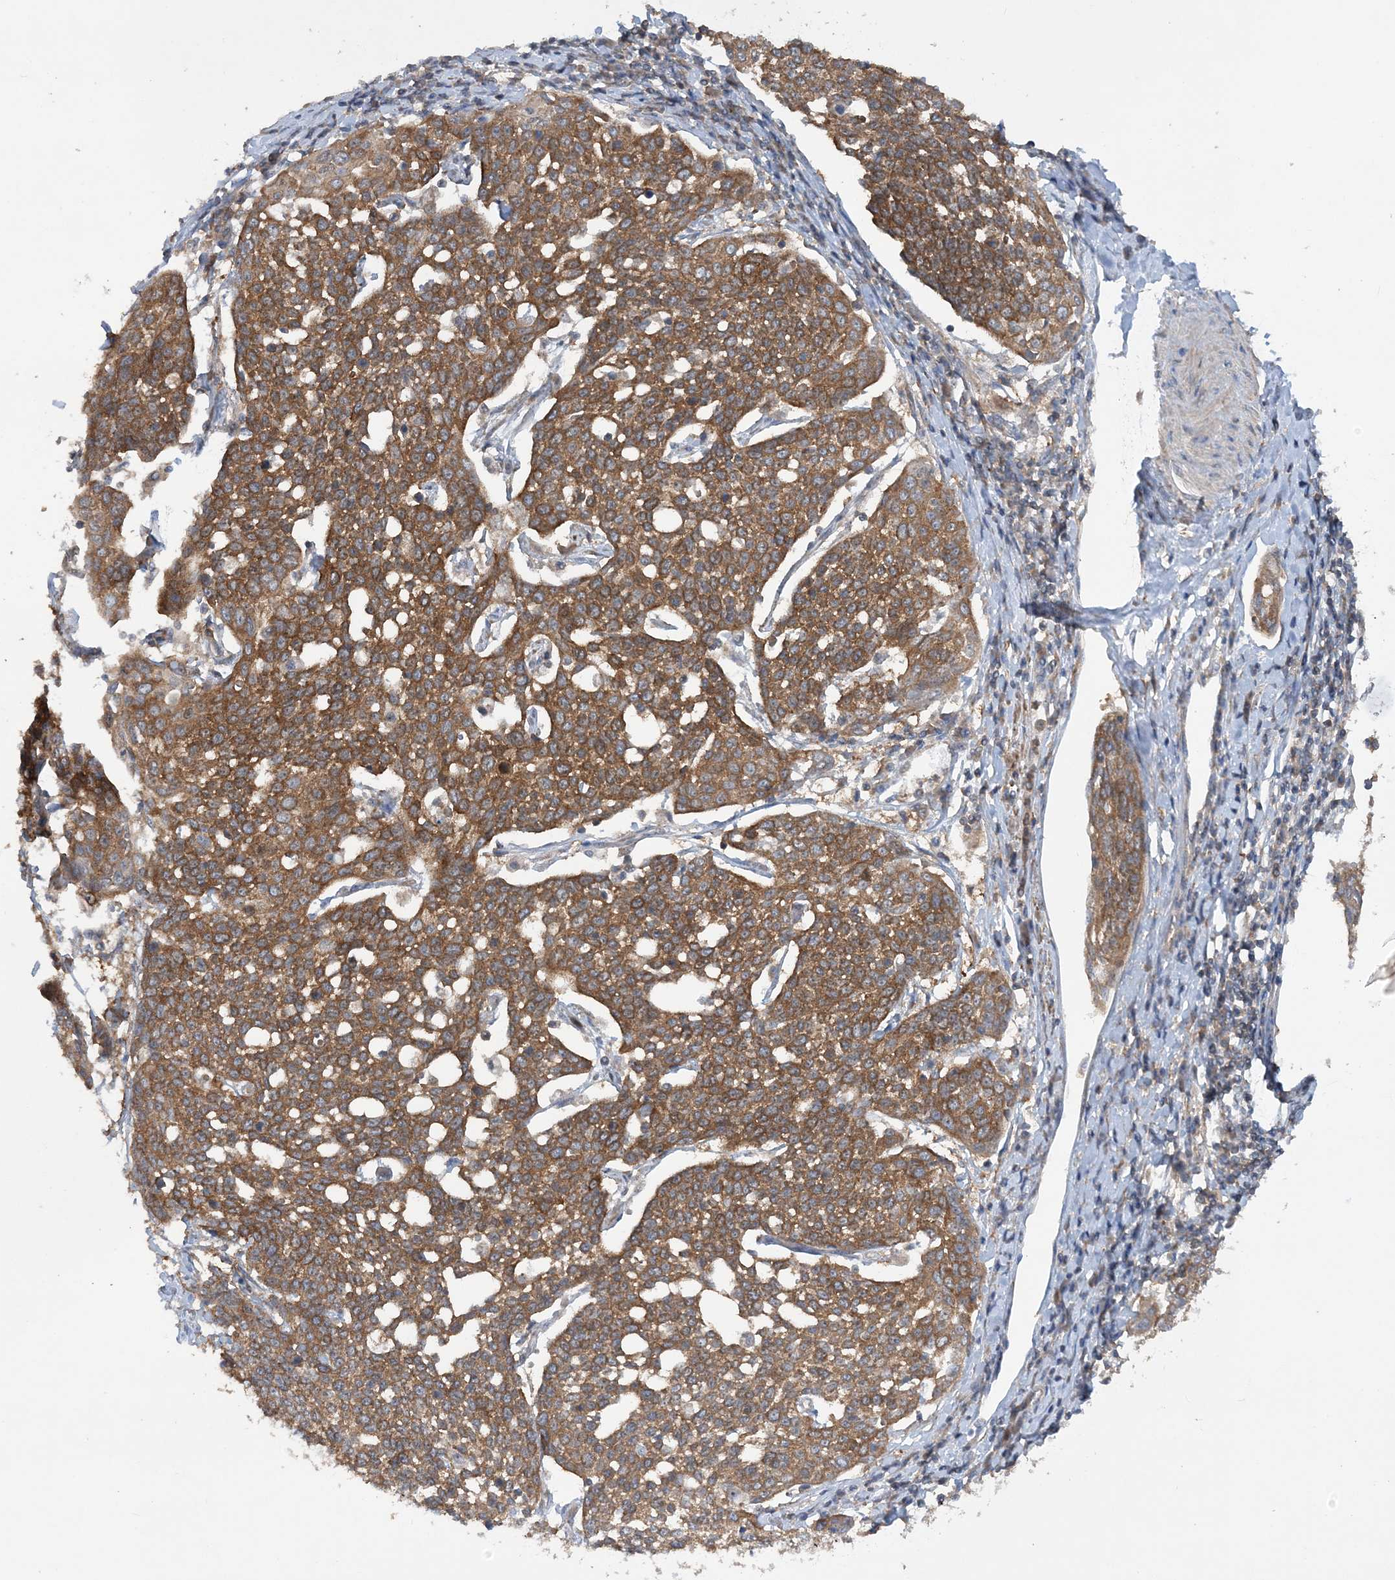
{"staining": {"intensity": "moderate", "quantity": ">75%", "location": "cytoplasmic/membranous"}, "tissue": "cervical cancer", "cell_type": "Tumor cells", "image_type": "cancer", "snomed": [{"axis": "morphology", "description": "Squamous cell carcinoma, NOS"}, {"axis": "topography", "description": "Cervix"}], "caption": "Immunohistochemistry micrograph of neoplastic tissue: cervical squamous cell carcinoma stained using IHC demonstrates medium levels of moderate protein expression localized specifically in the cytoplasmic/membranous of tumor cells, appearing as a cytoplasmic/membranous brown color.", "gene": "ACAP2", "patient": {"sex": "female", "age": 34}}